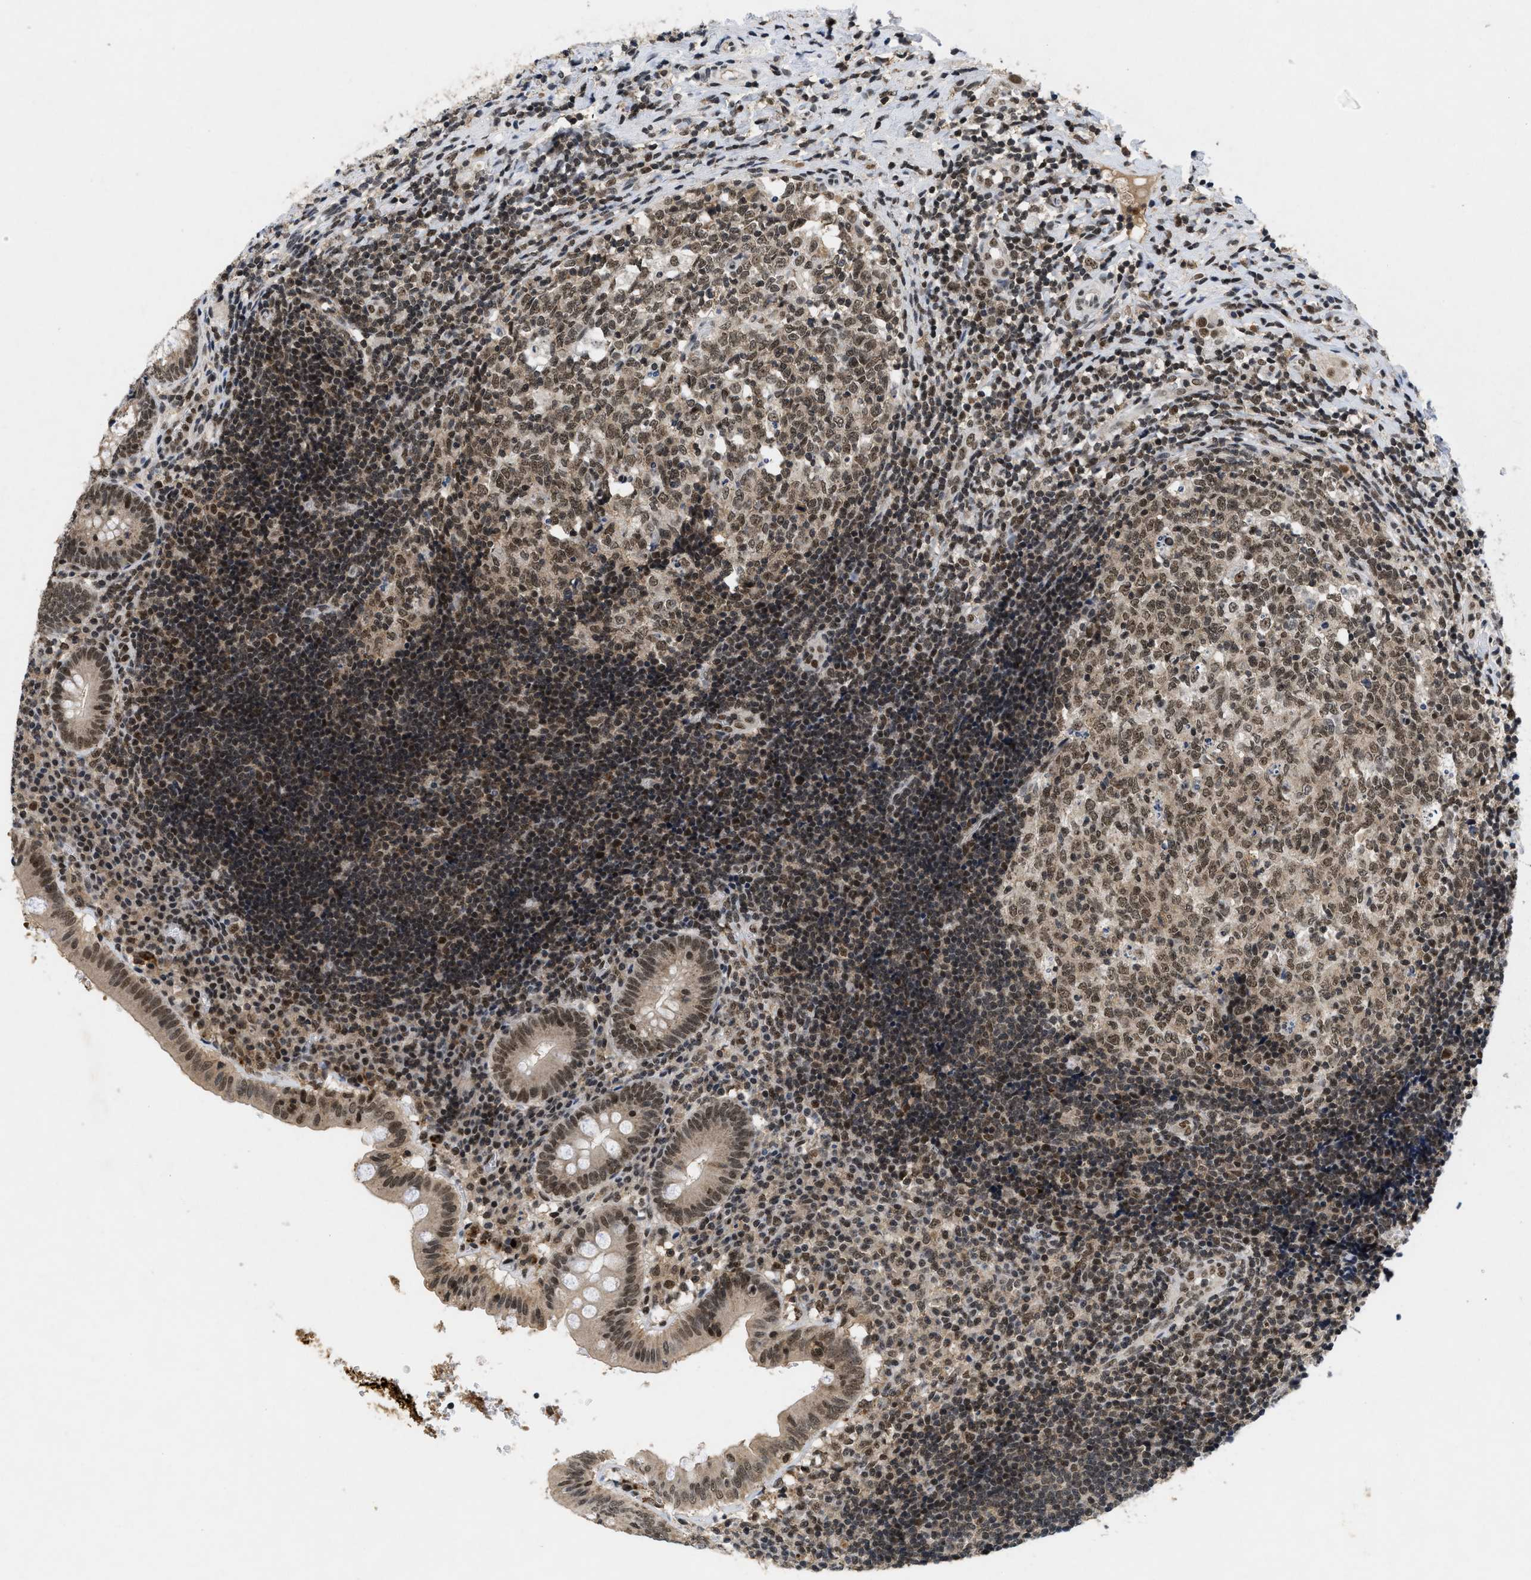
{"staining": {"intensity": "moderate", "quantity": ">75%", "location": "nuclear"}, "tissue": "appendix", "cell_type": "Glandular cells", "image_type": "normal", "snomed": [{"axis": "morphology", "description": "Normal tissue, NOS"}, {"axis": "topography", "description": "Appendix"}], "caption": "Immunohistochemistry of normal appendix exhibits medium levels of moderate nuclear positivity in approximately >75% of glandular cells.", "gene": "ZNF346", "patient": {"sex": "male", "age": 8}}